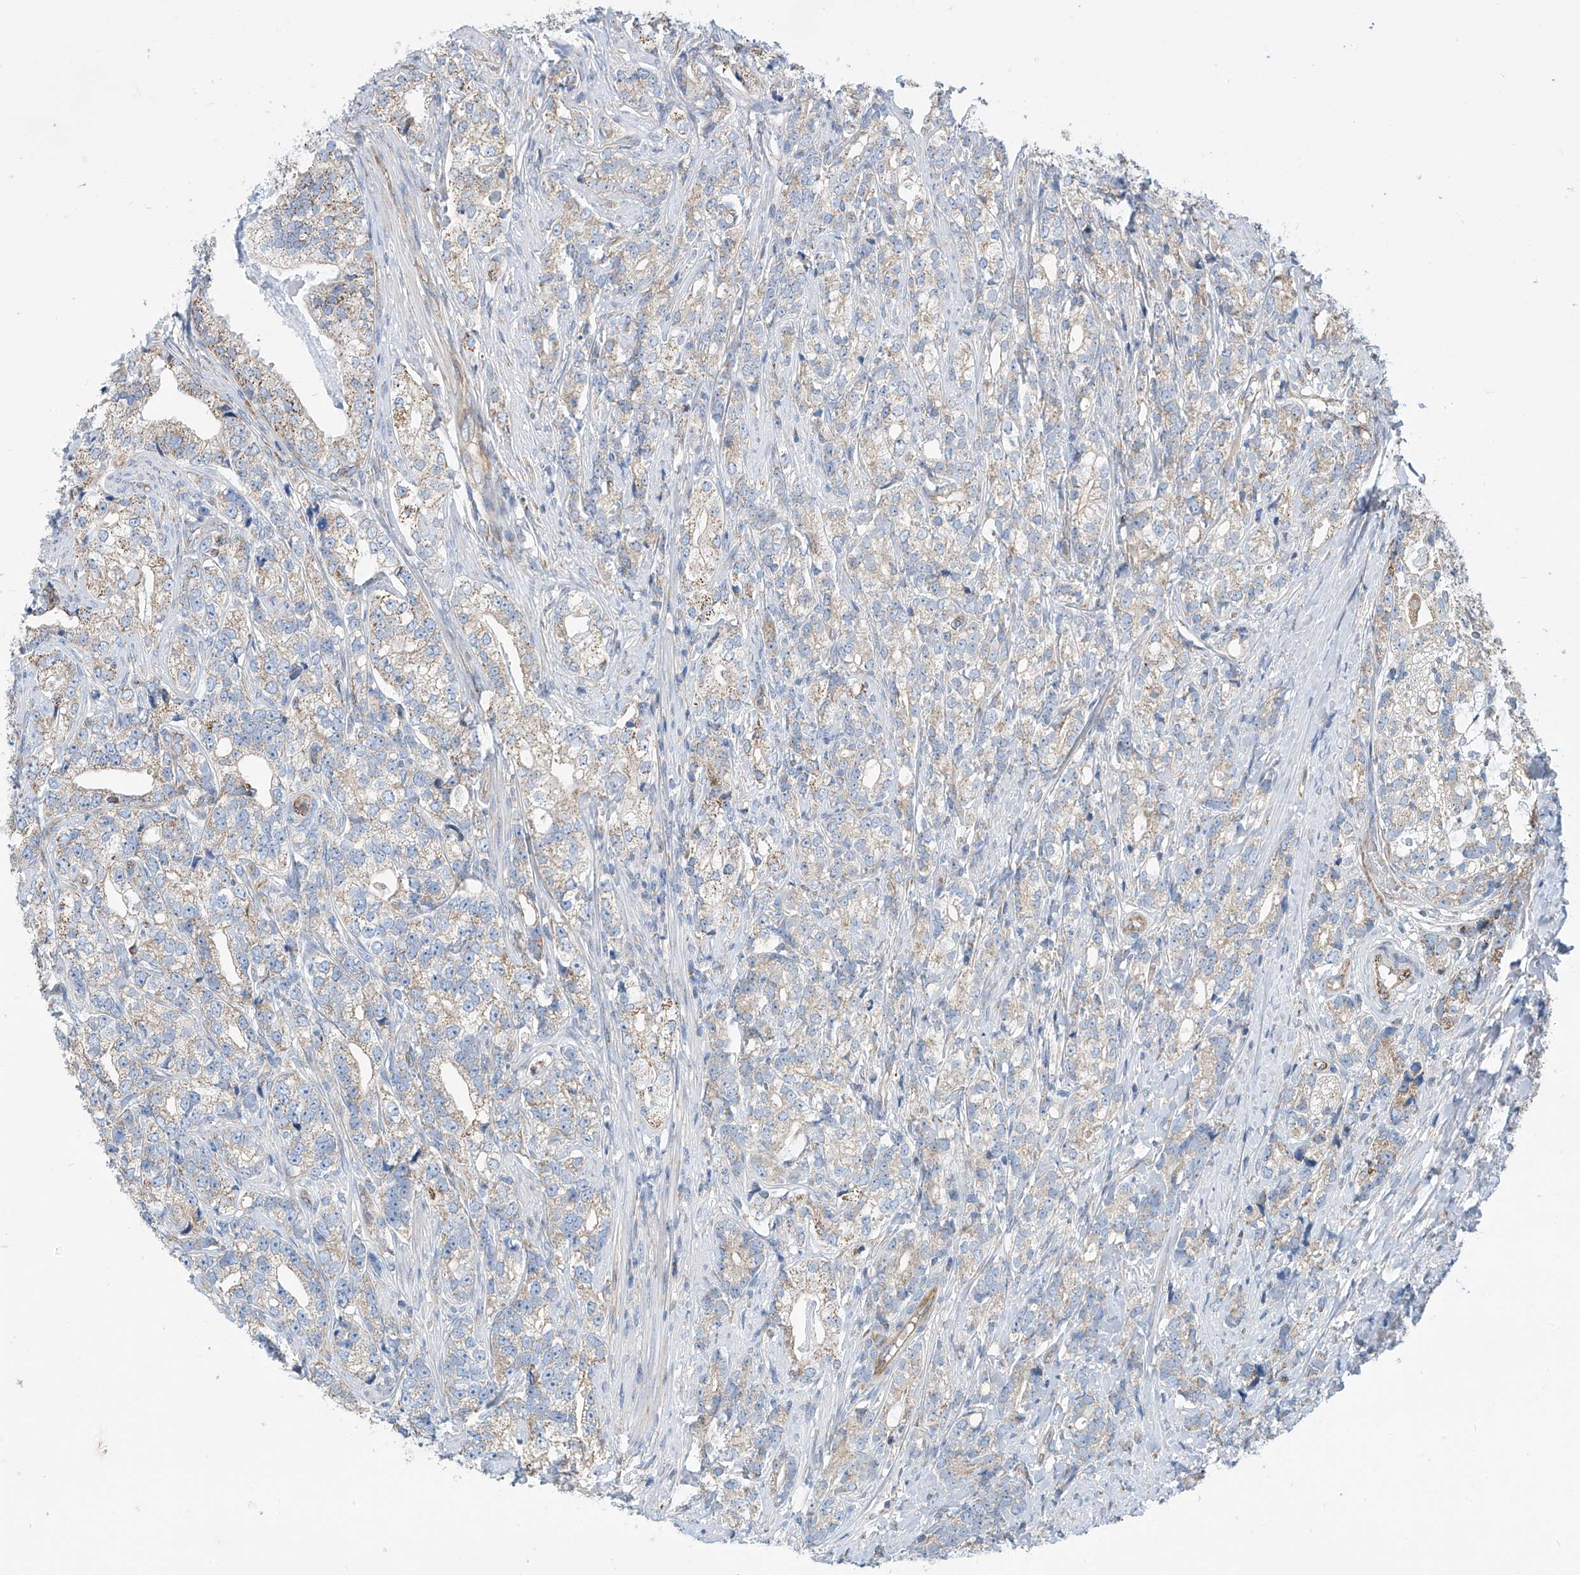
{"staining": {"intensity": "weak", "quantity": ">75%", "location": "cytoplasmic/membranous"}, "tissue": "prostate cancer", "cell_type": "Tumor cells", "image_type": "cancer", "snomed": [{"axis": "morphology", "description": "Adenocarcinoma, High grade"}, {"axis": "topography", "description": "Prostate"}], "caption": "Prostate high-grade adenocarcinoma stained for a protein displays weak cytoplasmic/membranous positivity in tumor cells.", "gene": "EIF5B", "patient": {"sex": "male", "age": 69}}